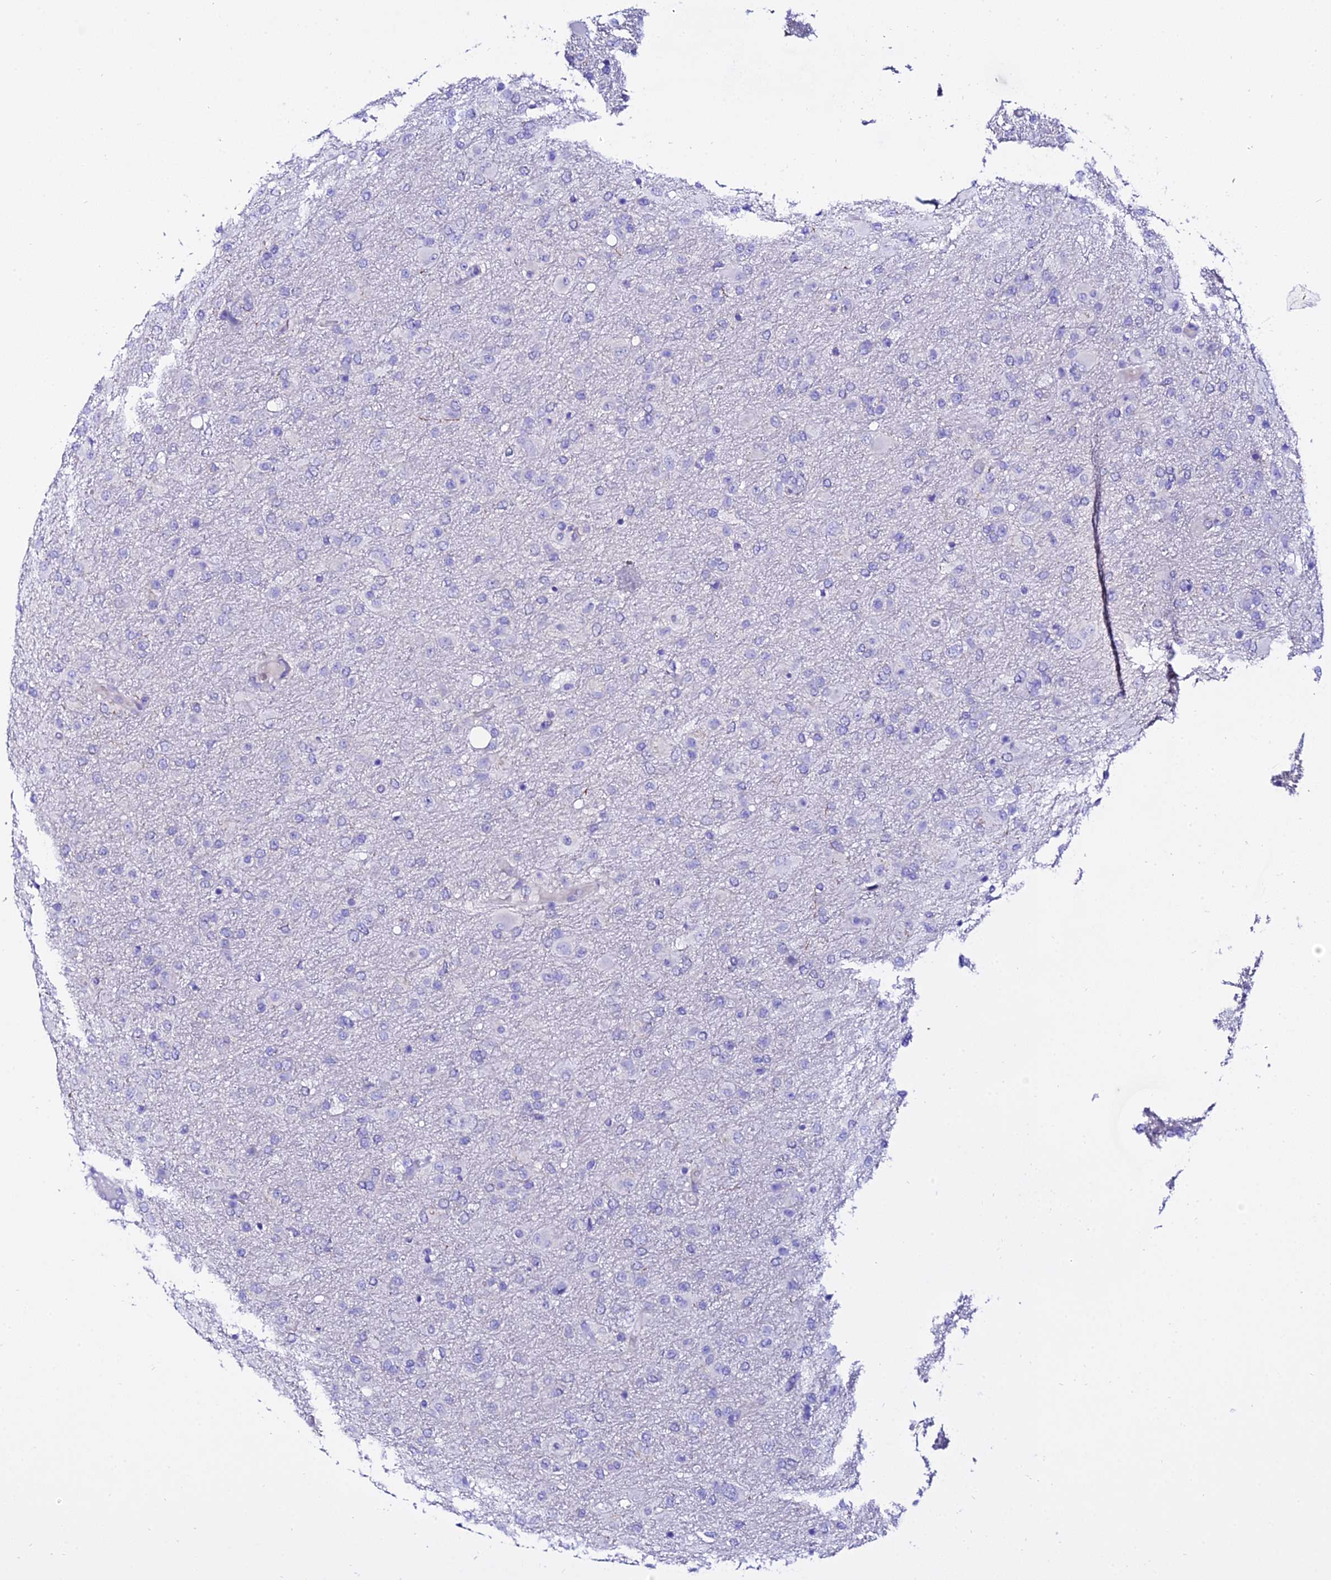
{"staining": {"intensity": "negative", "quantity": "none", "location": "none"}, "tissue": "glioma", "cell_type": "Tumor cells", "image_type": "cancer", "snomed": [{"axis": "morphology", "description": "Glioma, malignant, Low grade"}, {"axis": "topography", "description": "Brain"}], "caption": "There is no significant expression in tumor cells of low-grade glioma (malignant).", "gene": "TMEM117", "patient": {"sex": "male", "age": 65}}